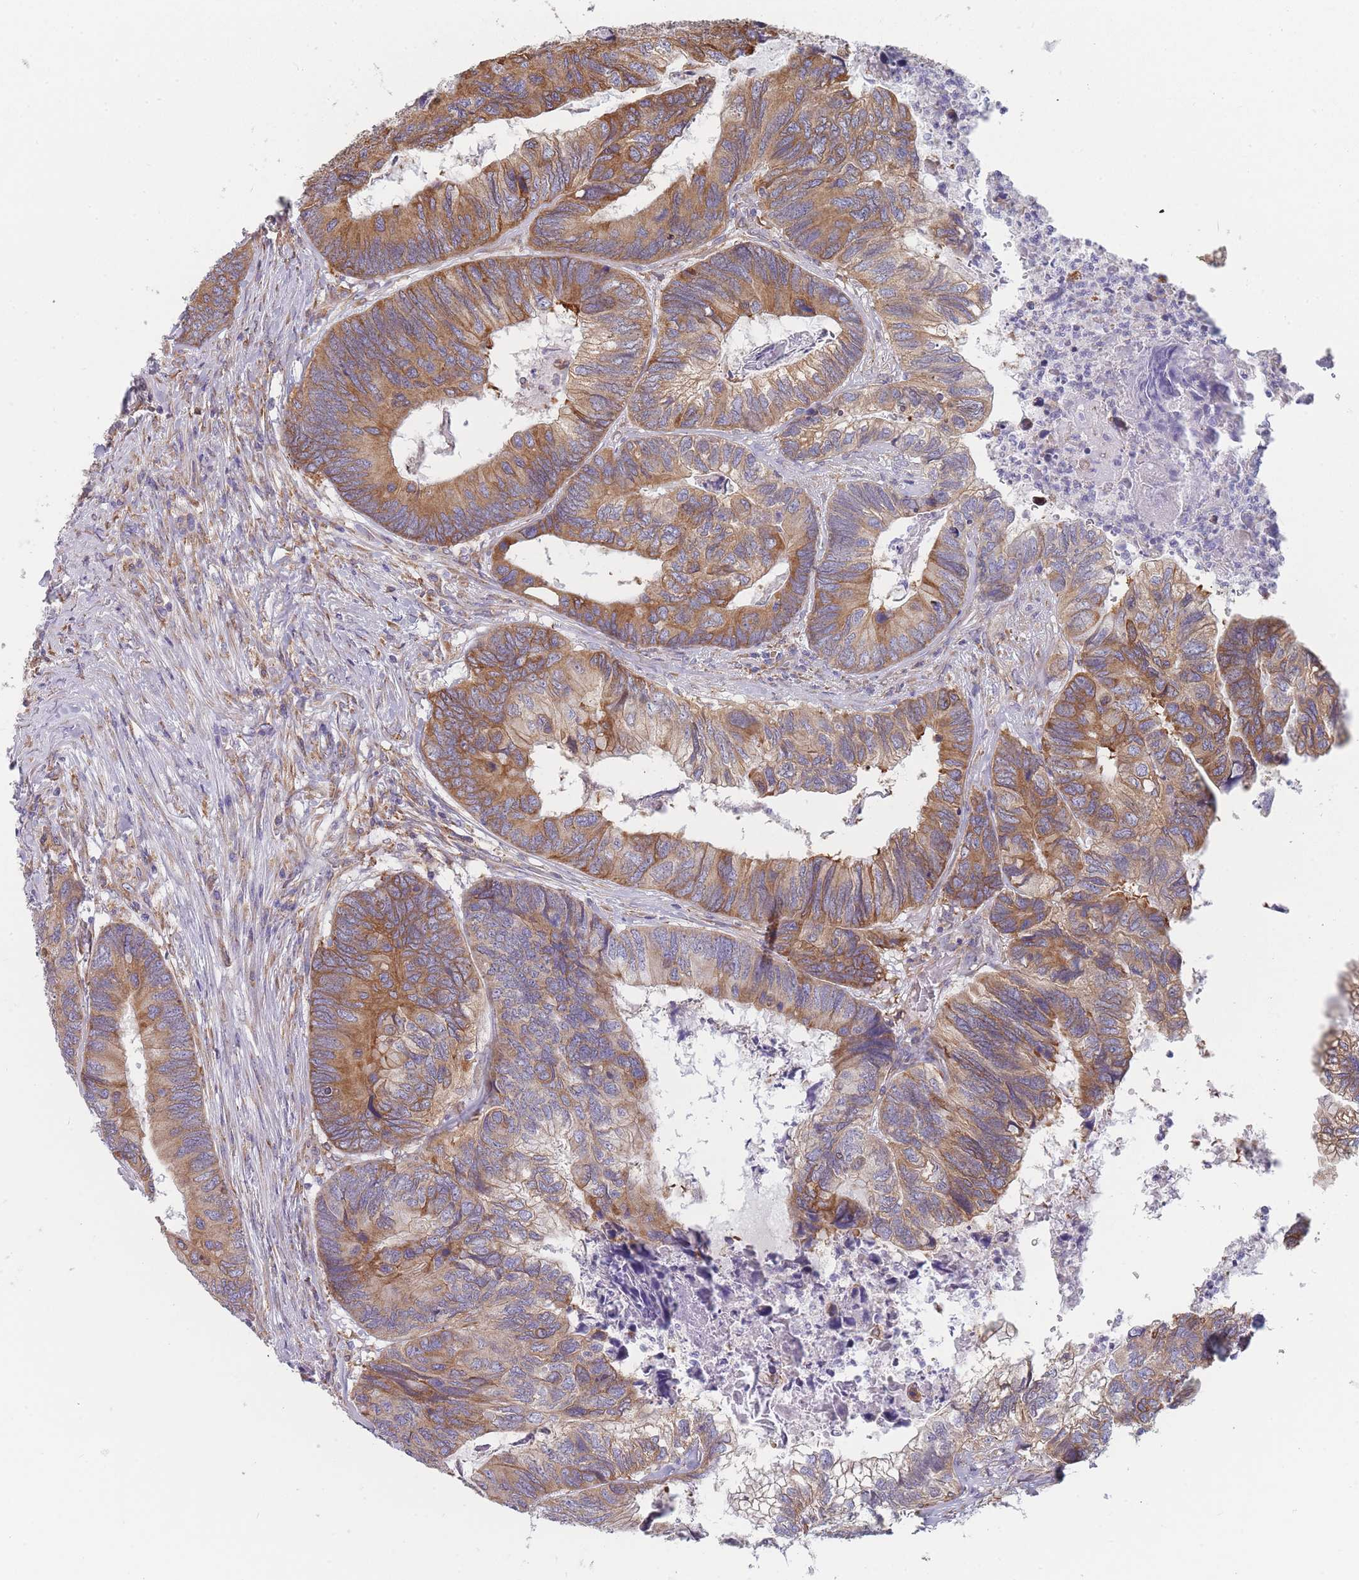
{"staining": {"intensity": "moderate", "quantity": ">75%", "location": "cytoplasmic/membranous"}, "tissue": "colorectal cancer", "cell_type": "Tumor cells", "image_type": "cancer", "snomed": [{"axis": "morphology", "description": "Adenocarcinoma, NOS"}, {"axis": "topography", "description": "Colon"}], "caption": "Colorectal cancer was stained to show a protein in brown. There is medium levels of moderate cytoplasmic/membranous expression in approximately >75% of tumor cells. Ihc stains the protein of interest in brown and the nuclei are stained blue.", "gene": "OR7C2", "patient": {"sex": "female", "age": 67}}